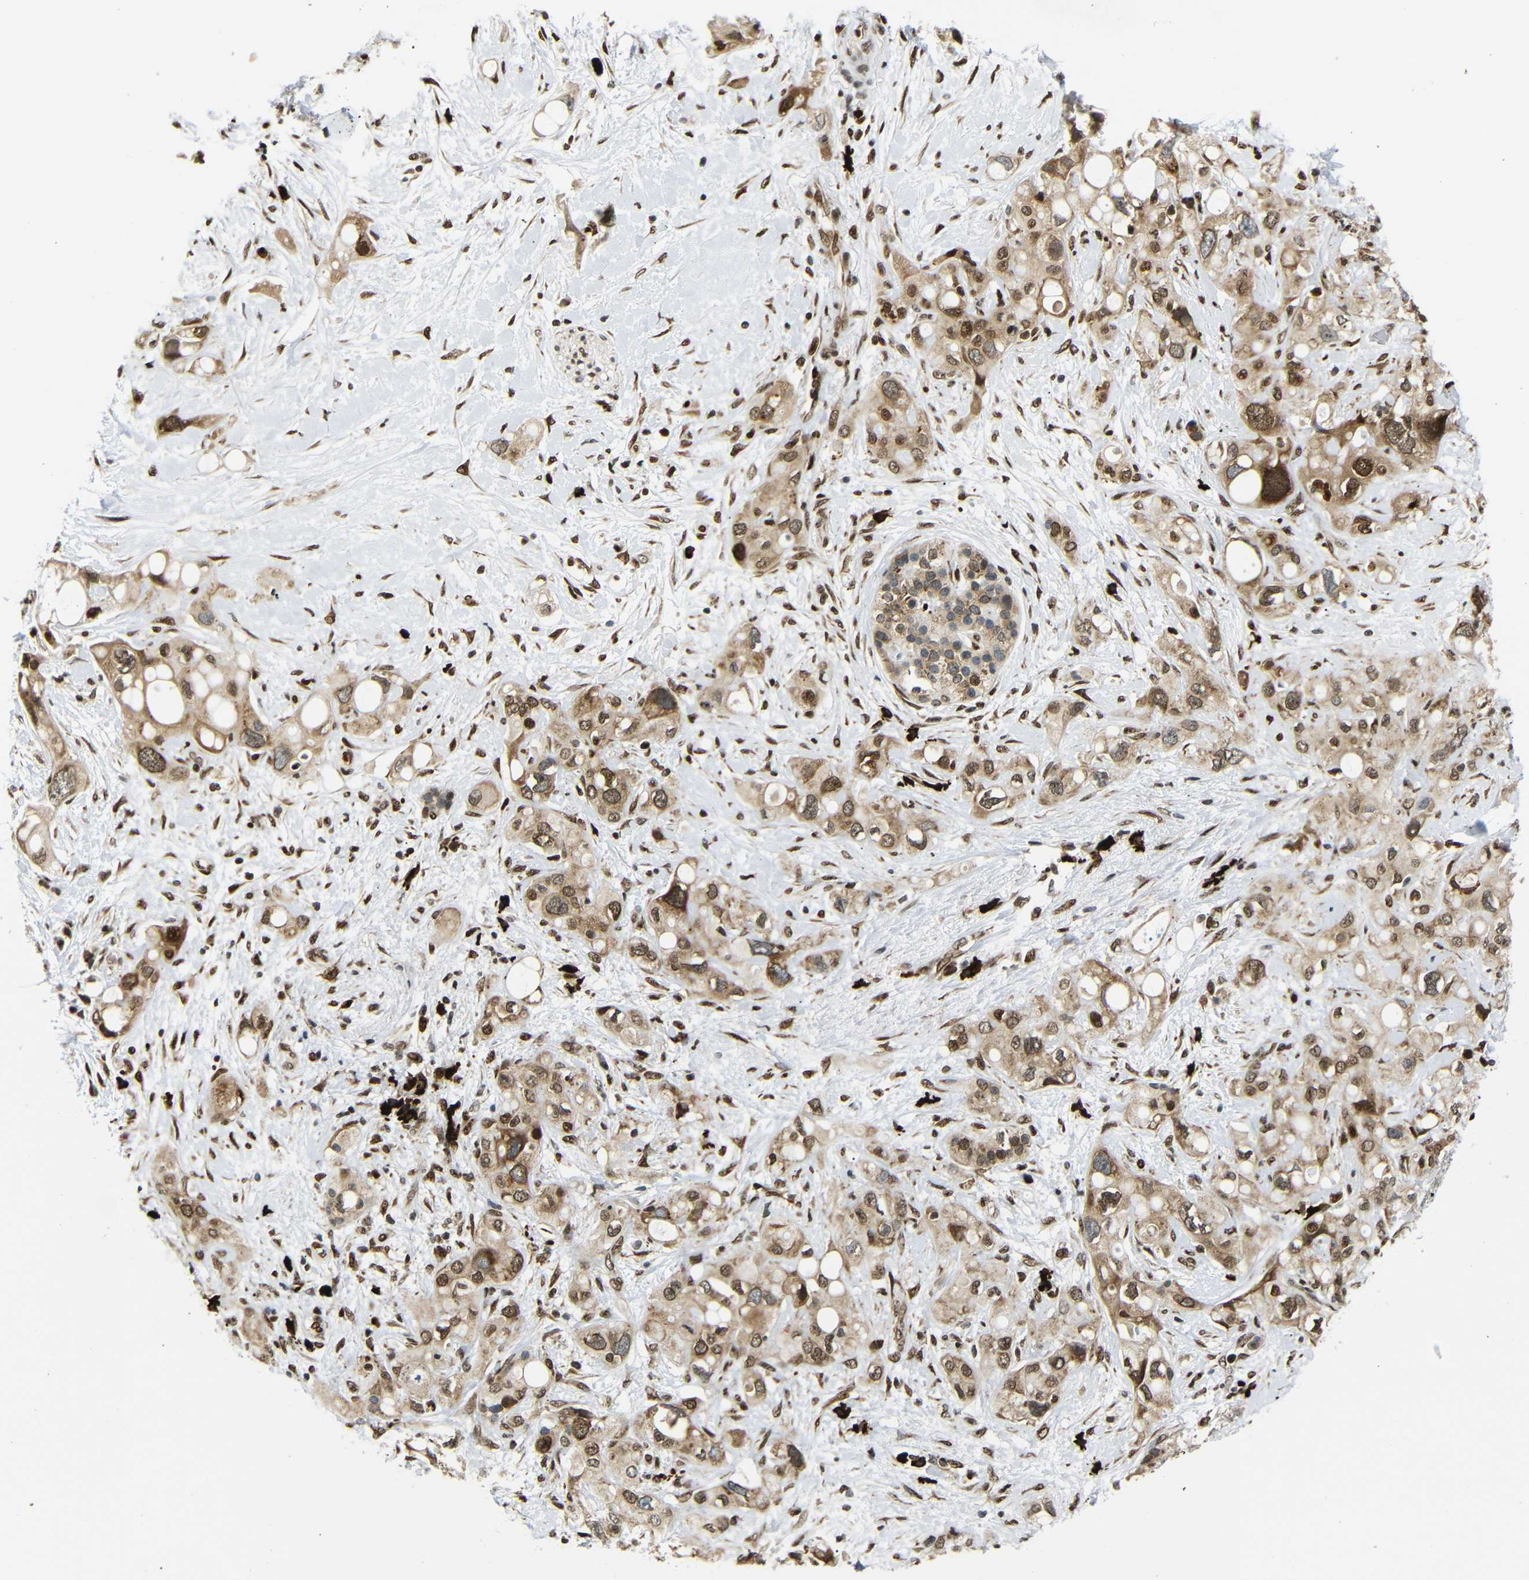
{"staining": {"intensity": "moderate", "quantity": ">75%", "location": "cytoplasmic/membranous,nuclear"}, "tissue": "pancreatic cancer", "cell_type": "Tumor cells", "image_type": "cancer", "snomed": [{"axis": "morphology", "description": "Adenocarcinoma, NOS"}, {"axis": "topography", "description": "Pancreas"}], "caption": "Approximately >75% of tumor cells in pancreatic adenocarcinoma show moderate cytoplasmic/membranous and nuclear protein staining as visualized by brown immunohistochemical staining.", "gene": "SPCS2", "patient": {"sex": "female", "age": 56}}